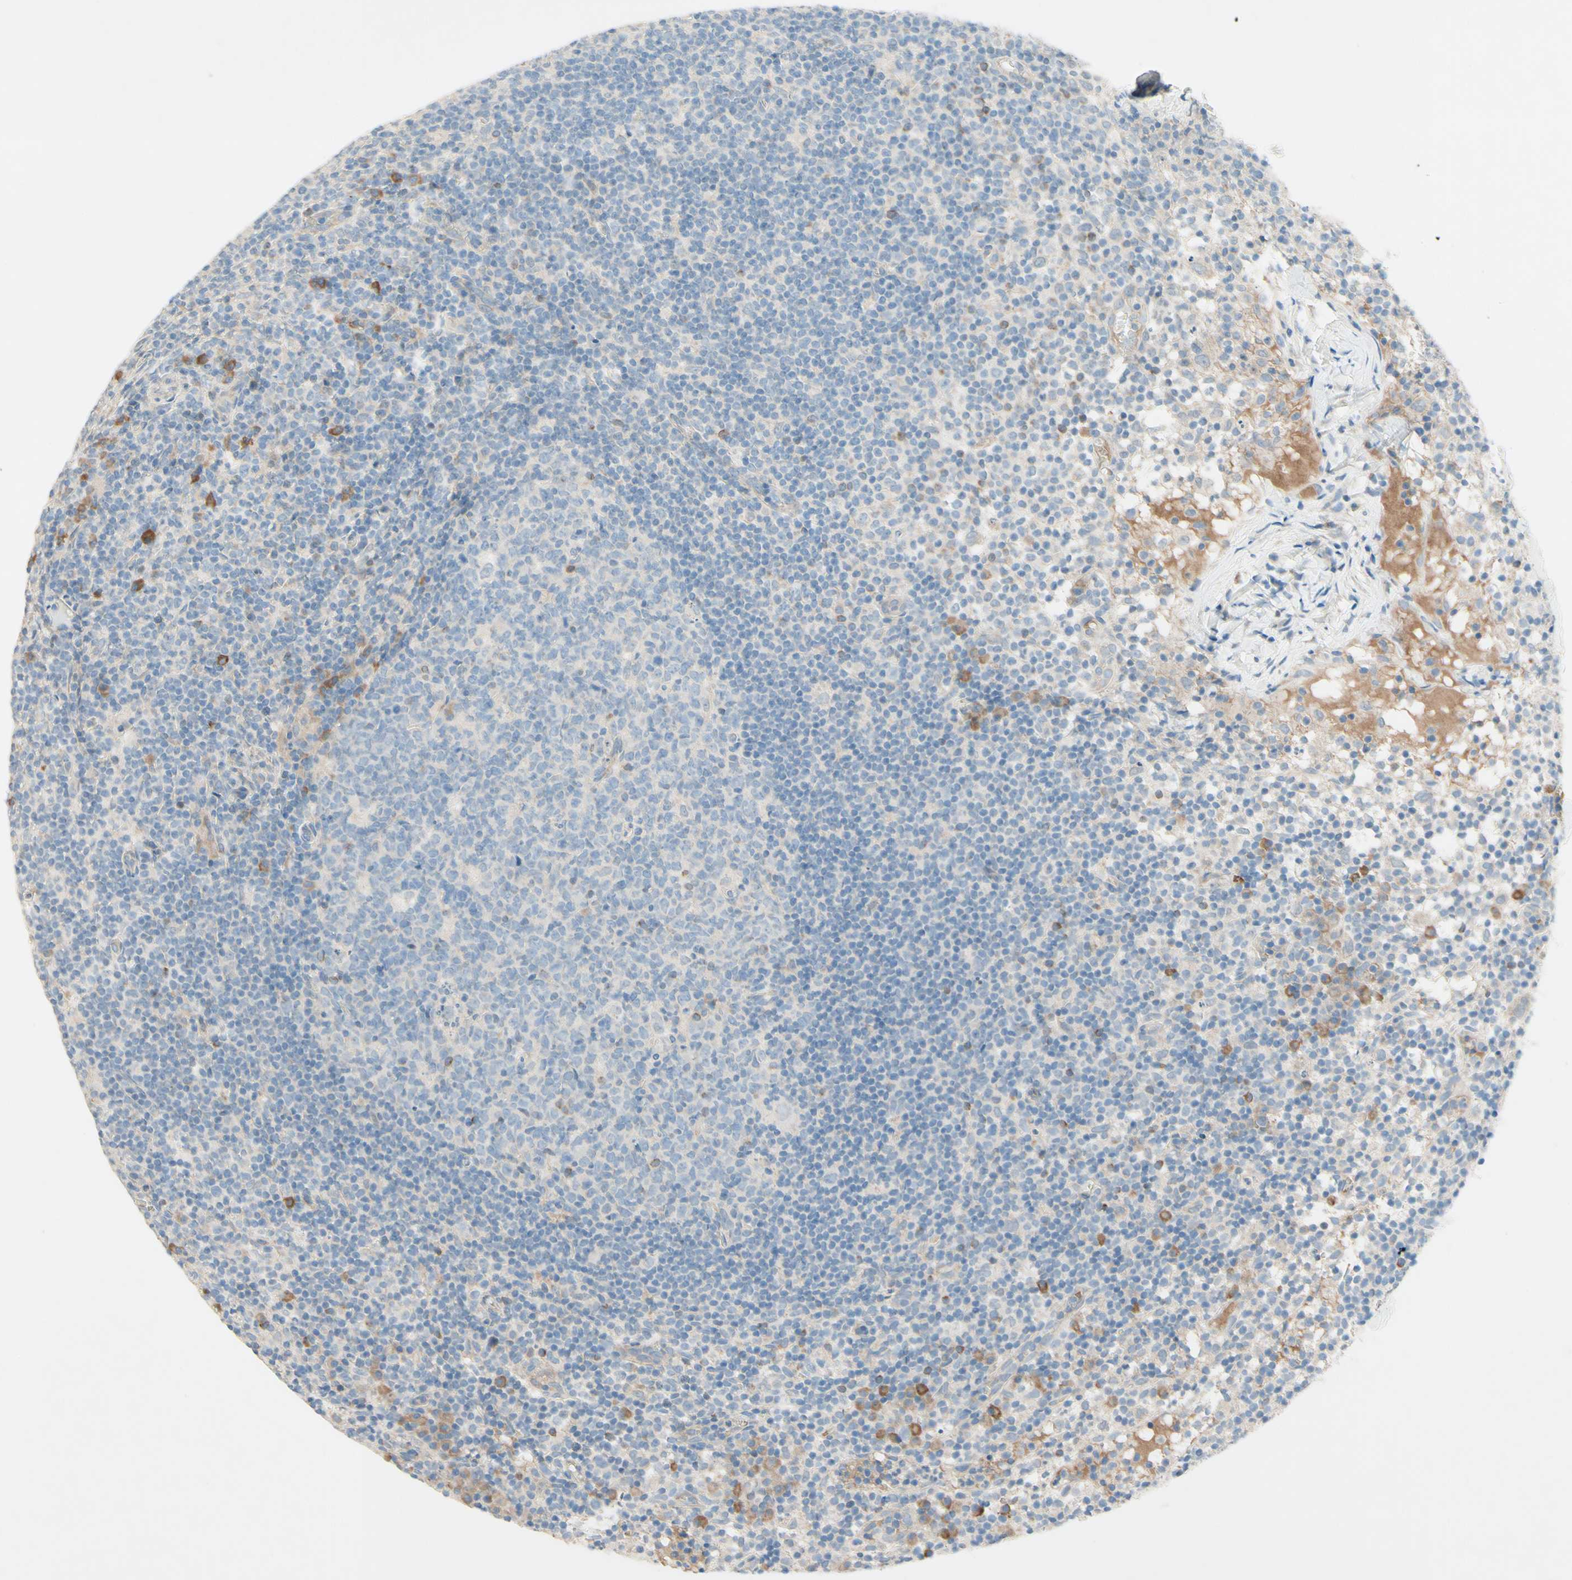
{"staining": {"intensity": "negative", "quantity": "none", "location": "none"}, "tissue": "lymph node", "cell_type": "Germinal center cells", "image_type": "normal", "snomed": [{"axis": "morphology", "description": "Normal tissue, NOS"}, {"axis": "morphology", "description": "Inflammation, NOS"}, {"axis": "topography", "description": "Lymph node"}], "caption": "Human lymph node stained for a protein using immunohistochemistry (IHC) demonstrates no positivity in germinal center cells.", "gene": "IL2", "patient": {"sex": "male", "age": 55}}